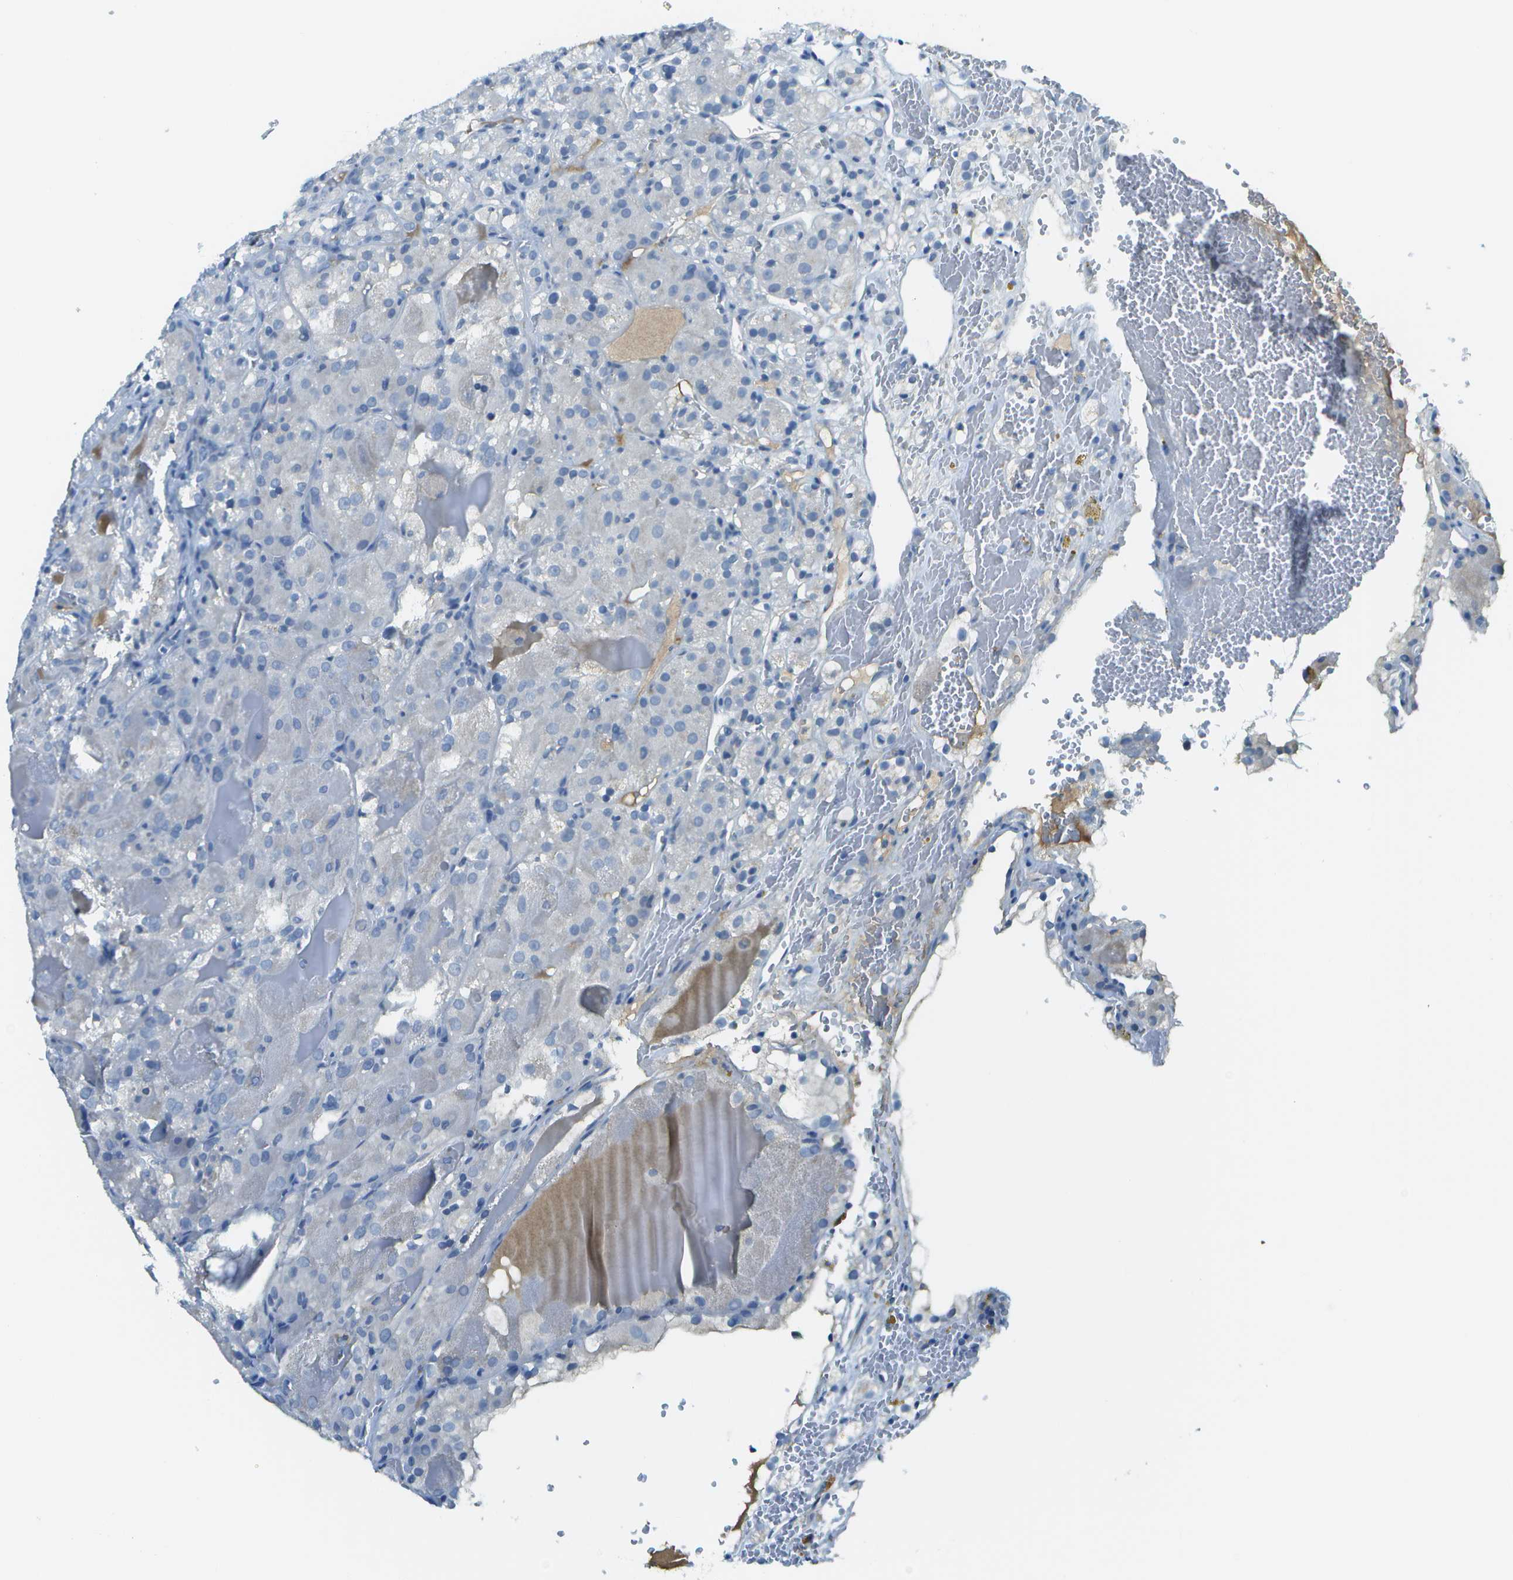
{"staining": {"intensity": "negative", "quantity": "none", "location": "none"}, "tissue": "renal cancer", "cell_type": "Tumor cells", "image_type": "cancer", "snomed": [{"axis": "morphology", "description": "Normal tissue, NOS"}, {"axis": "morphology", "description": "Adenocarcinoma, NOS"}, {"axis": "topography", "description": "Kidney"}], "caption": "Human renal cancer stained for a protein using IHC demonstrates no expression in tumor cells.", "gene": "C1S", "patient": {"sex": "male", "age": 61}}